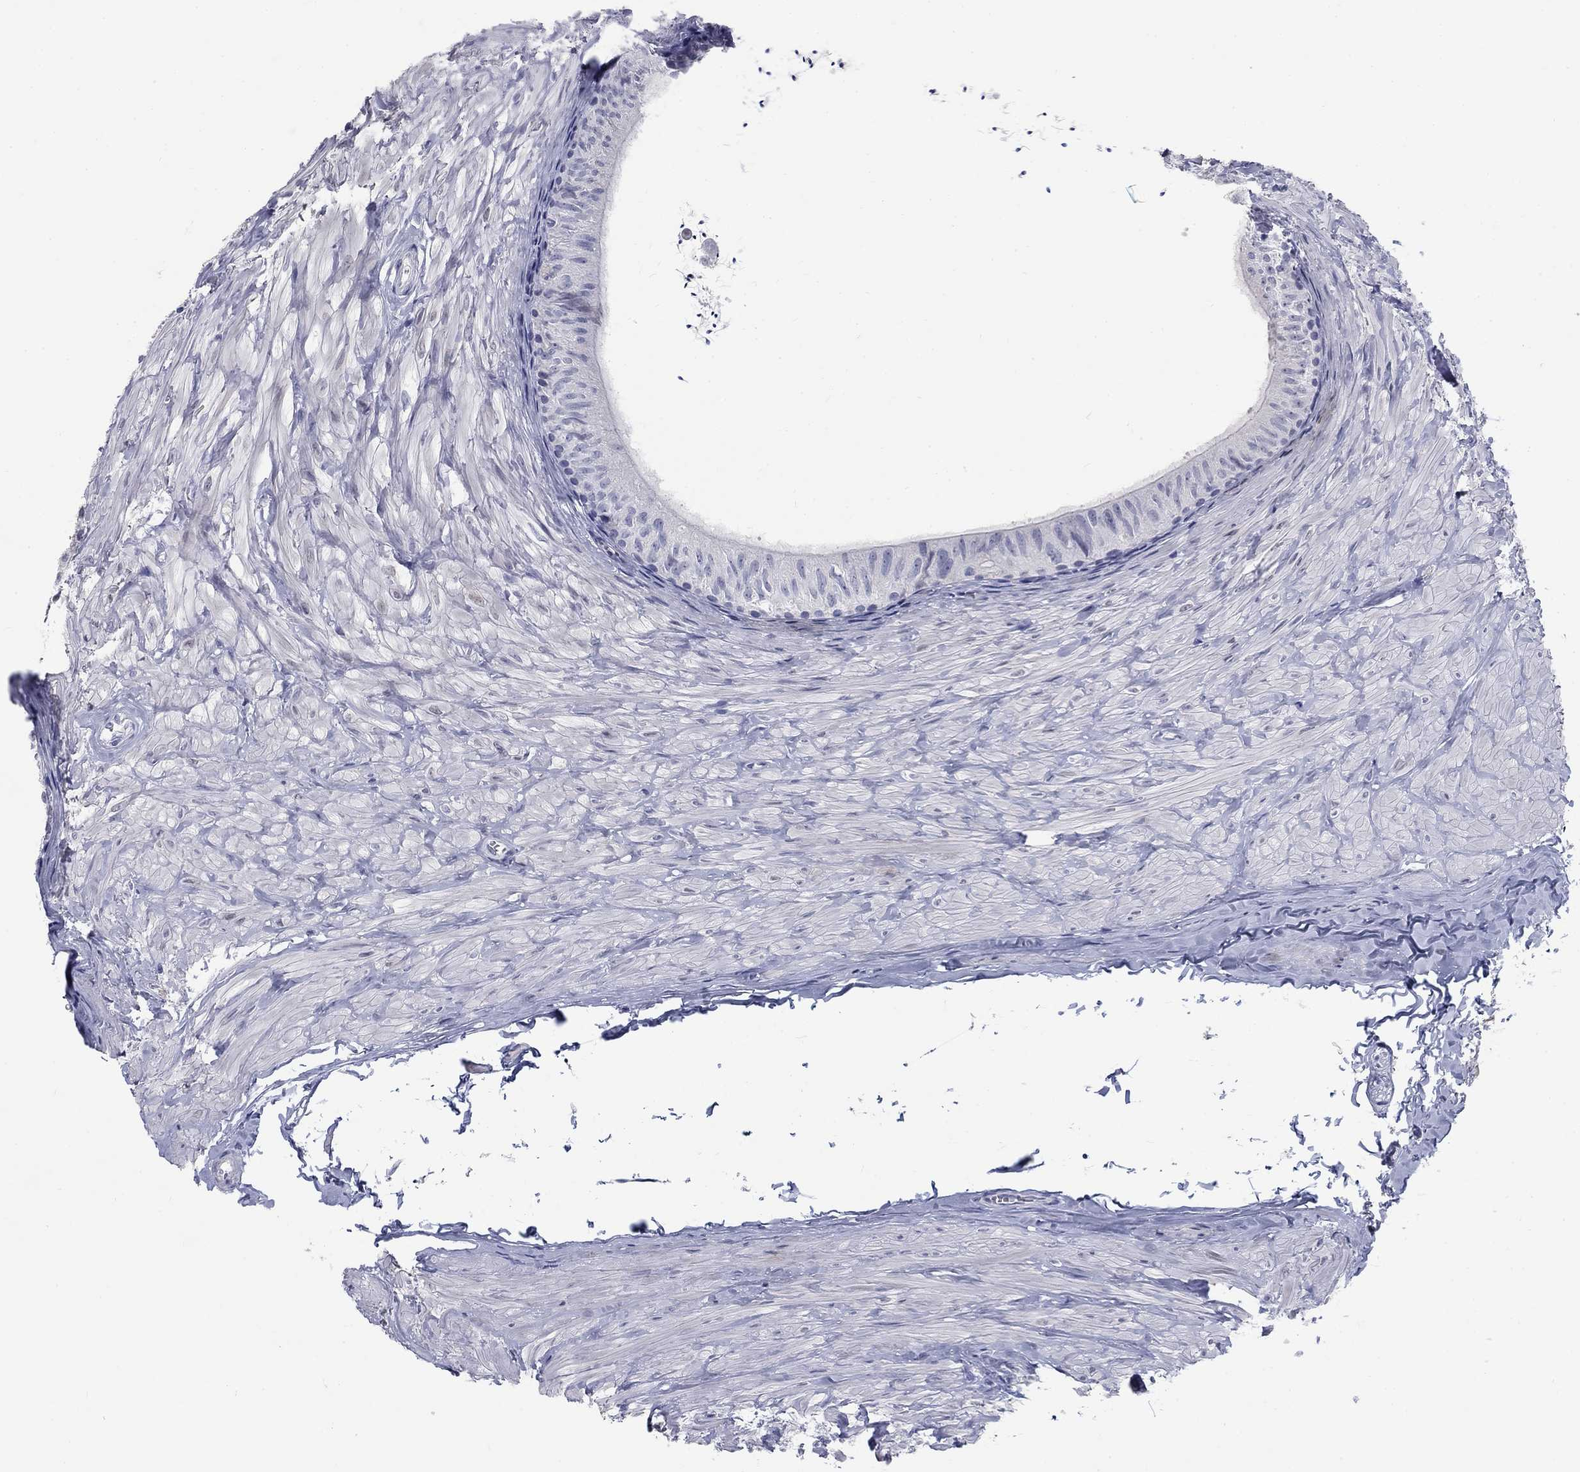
{"staining": {"intensity": "negative", "quantity": "none", "location": "none"}, "tissue": "epididymis", "cell_type": "Glandular cells", "image_type": "normal", "snomed": [{"axis": "morphology", "description": "Normal tissue, NOS"}, {"axis": "topography", "description": "Epididymis"}], "caption": "The image demonstrates no staining of glandular cells in unremarkable epididymis. (DAB immunohistochemistry (IHC) with hematoxylin counter stain).", "gene": "ELAVL4", "patient": {"sex": "male", "age": 32}}